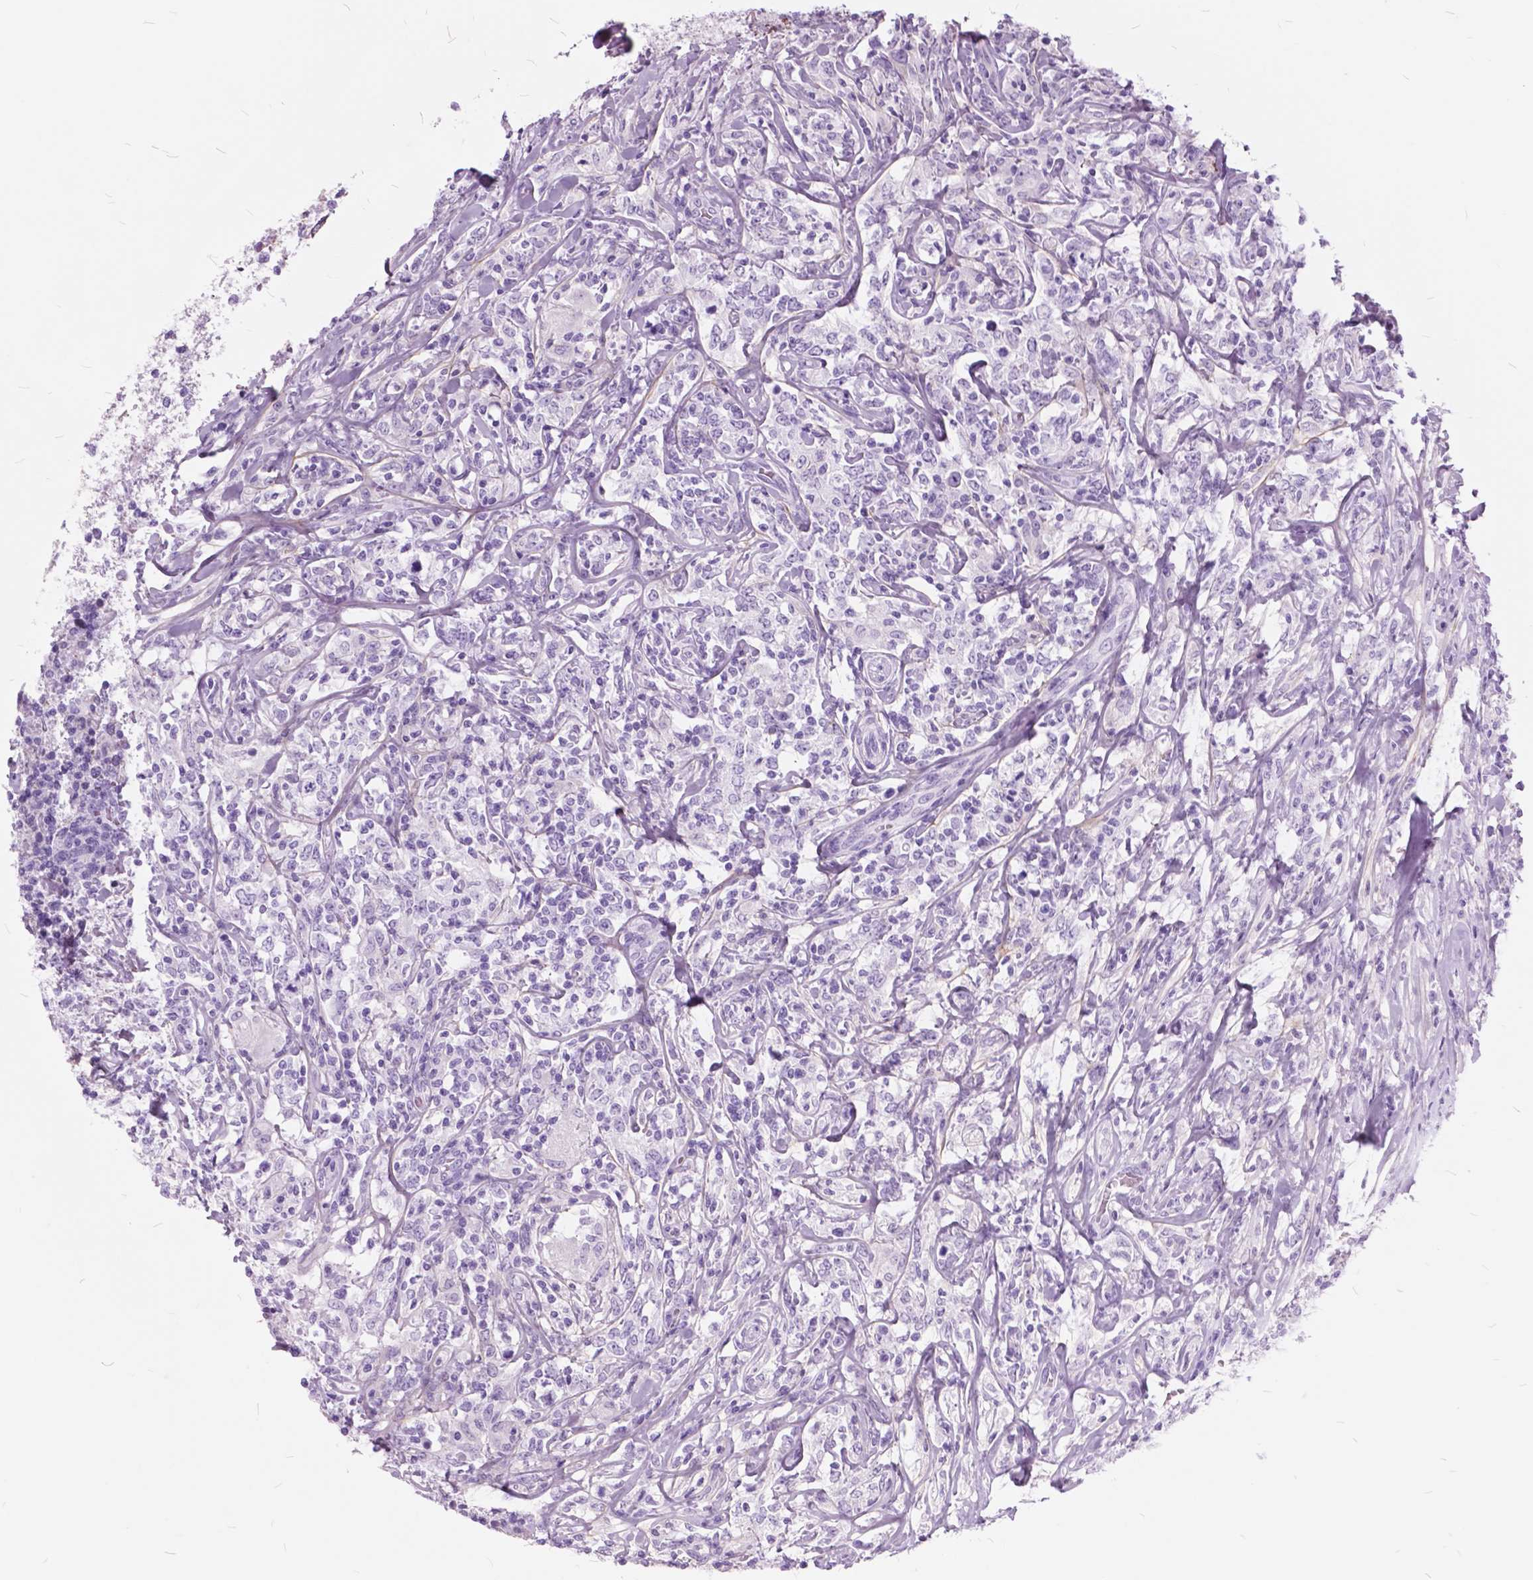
{"staining": {"intensity": "negative", "quantity": "none", "location": "none"}, "tissue": "lymphoma", "cell_type": "Tumor cells", "image_type": "cancer", "snomed": [{"axis": "morphology", "description": "Malignant lymphoma, non-Hodgkin's type, High grade"}, {"axis": "topography", "description": "Lymph node"}], "caption": "High-grade malignant lymphoma, non-Hodgkin's type was stained to show a protein in brown. There is no significant staining in tumor cells.", "gene": "GDF9", "patient": {"sex": "female", "age": 84}}